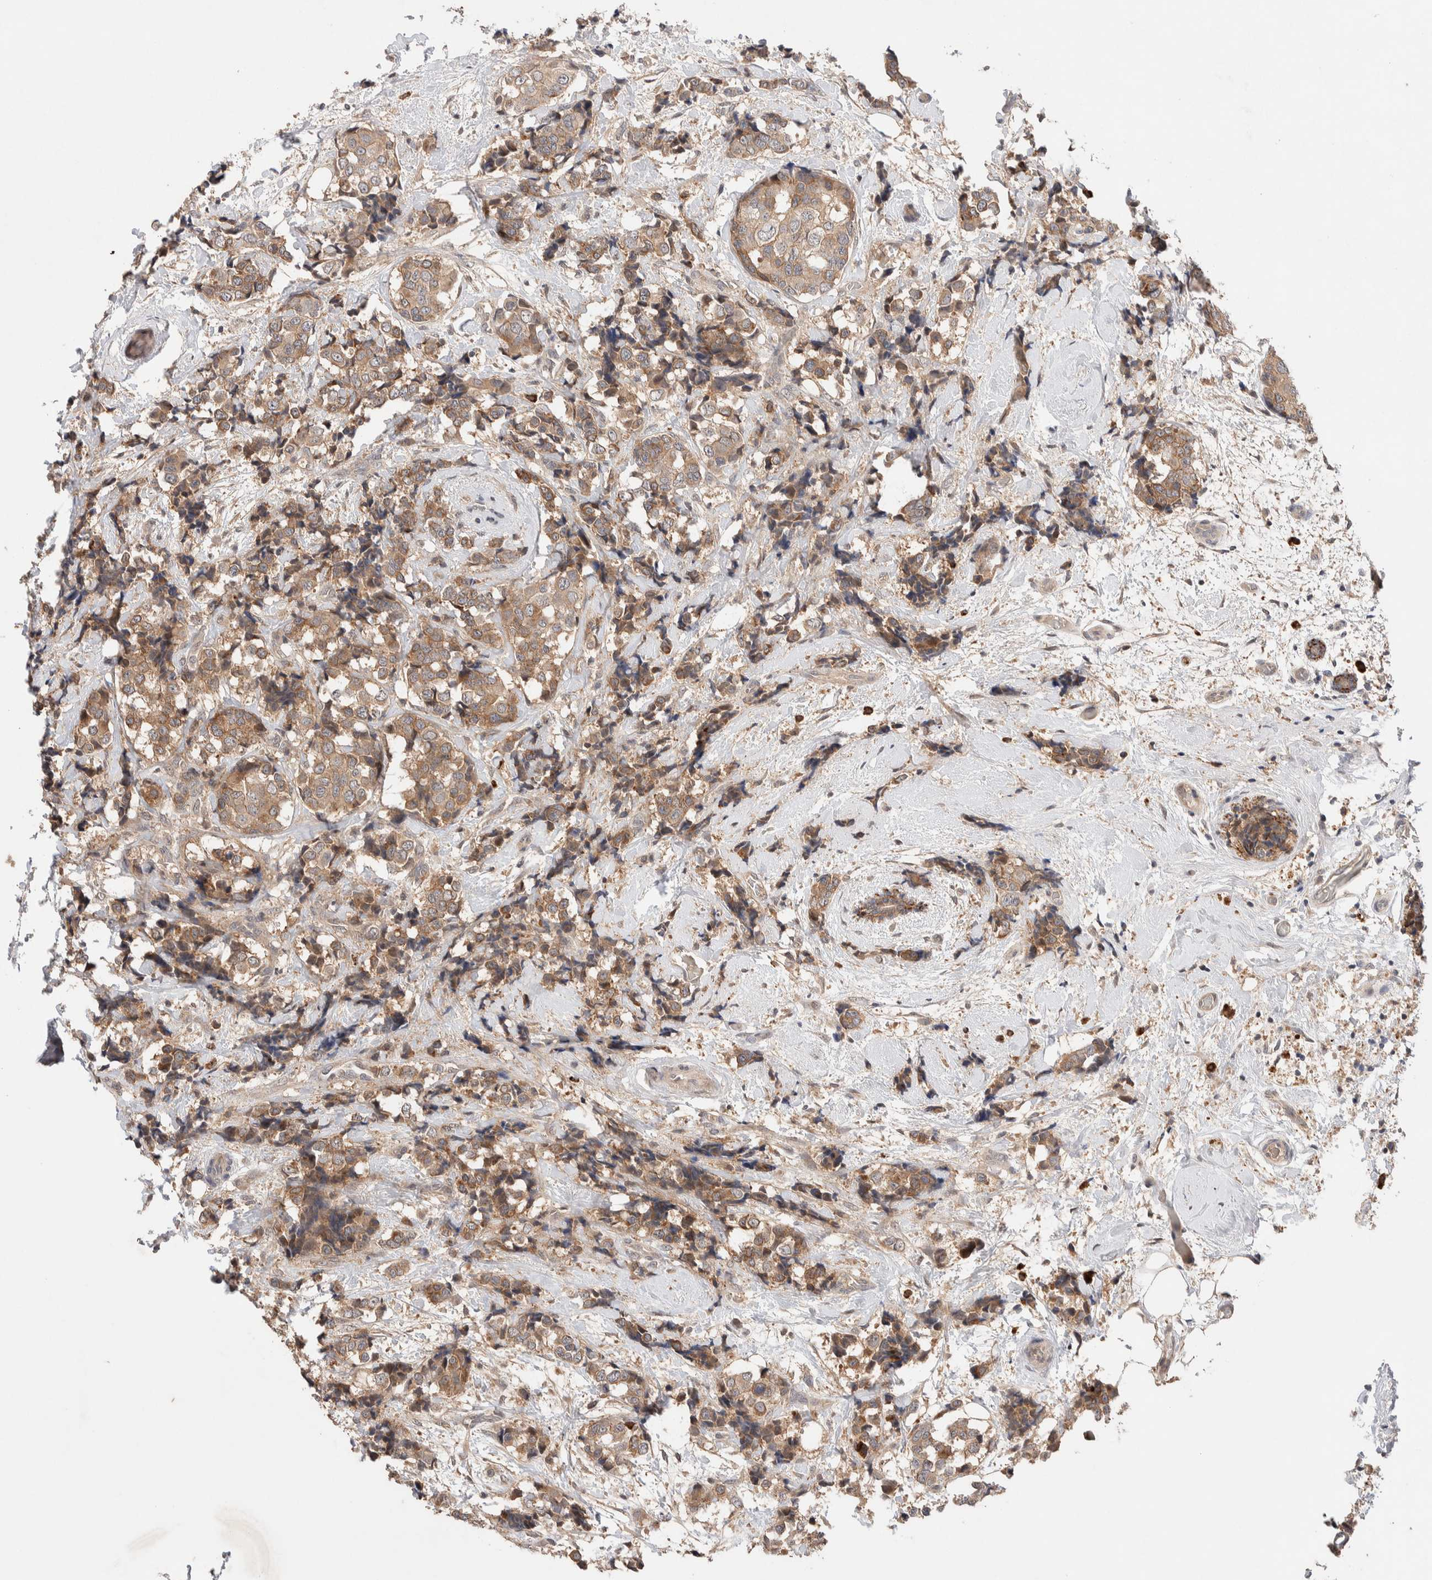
{"staining": {"intensity": "moderate", "quantity": ">75%", "location": "cytoplasmic/membranous"}, "tissue": "breast cancer", "cell_type": "Tumor cells", "image_type": "cancer", "snomed": [{"axis": "morphology", "description": "Normal tissue, NOS"}, {"axis": "morphology", "description": "Duct carcinoma"}, {"axis": "topography", "description": "Breast"}], "caption": "Breast cancer stained with a protein marker demonstrates moderate staining in tumor cells.", "gene": "CASK", "patient": {"sex": "female", "age": 43}}